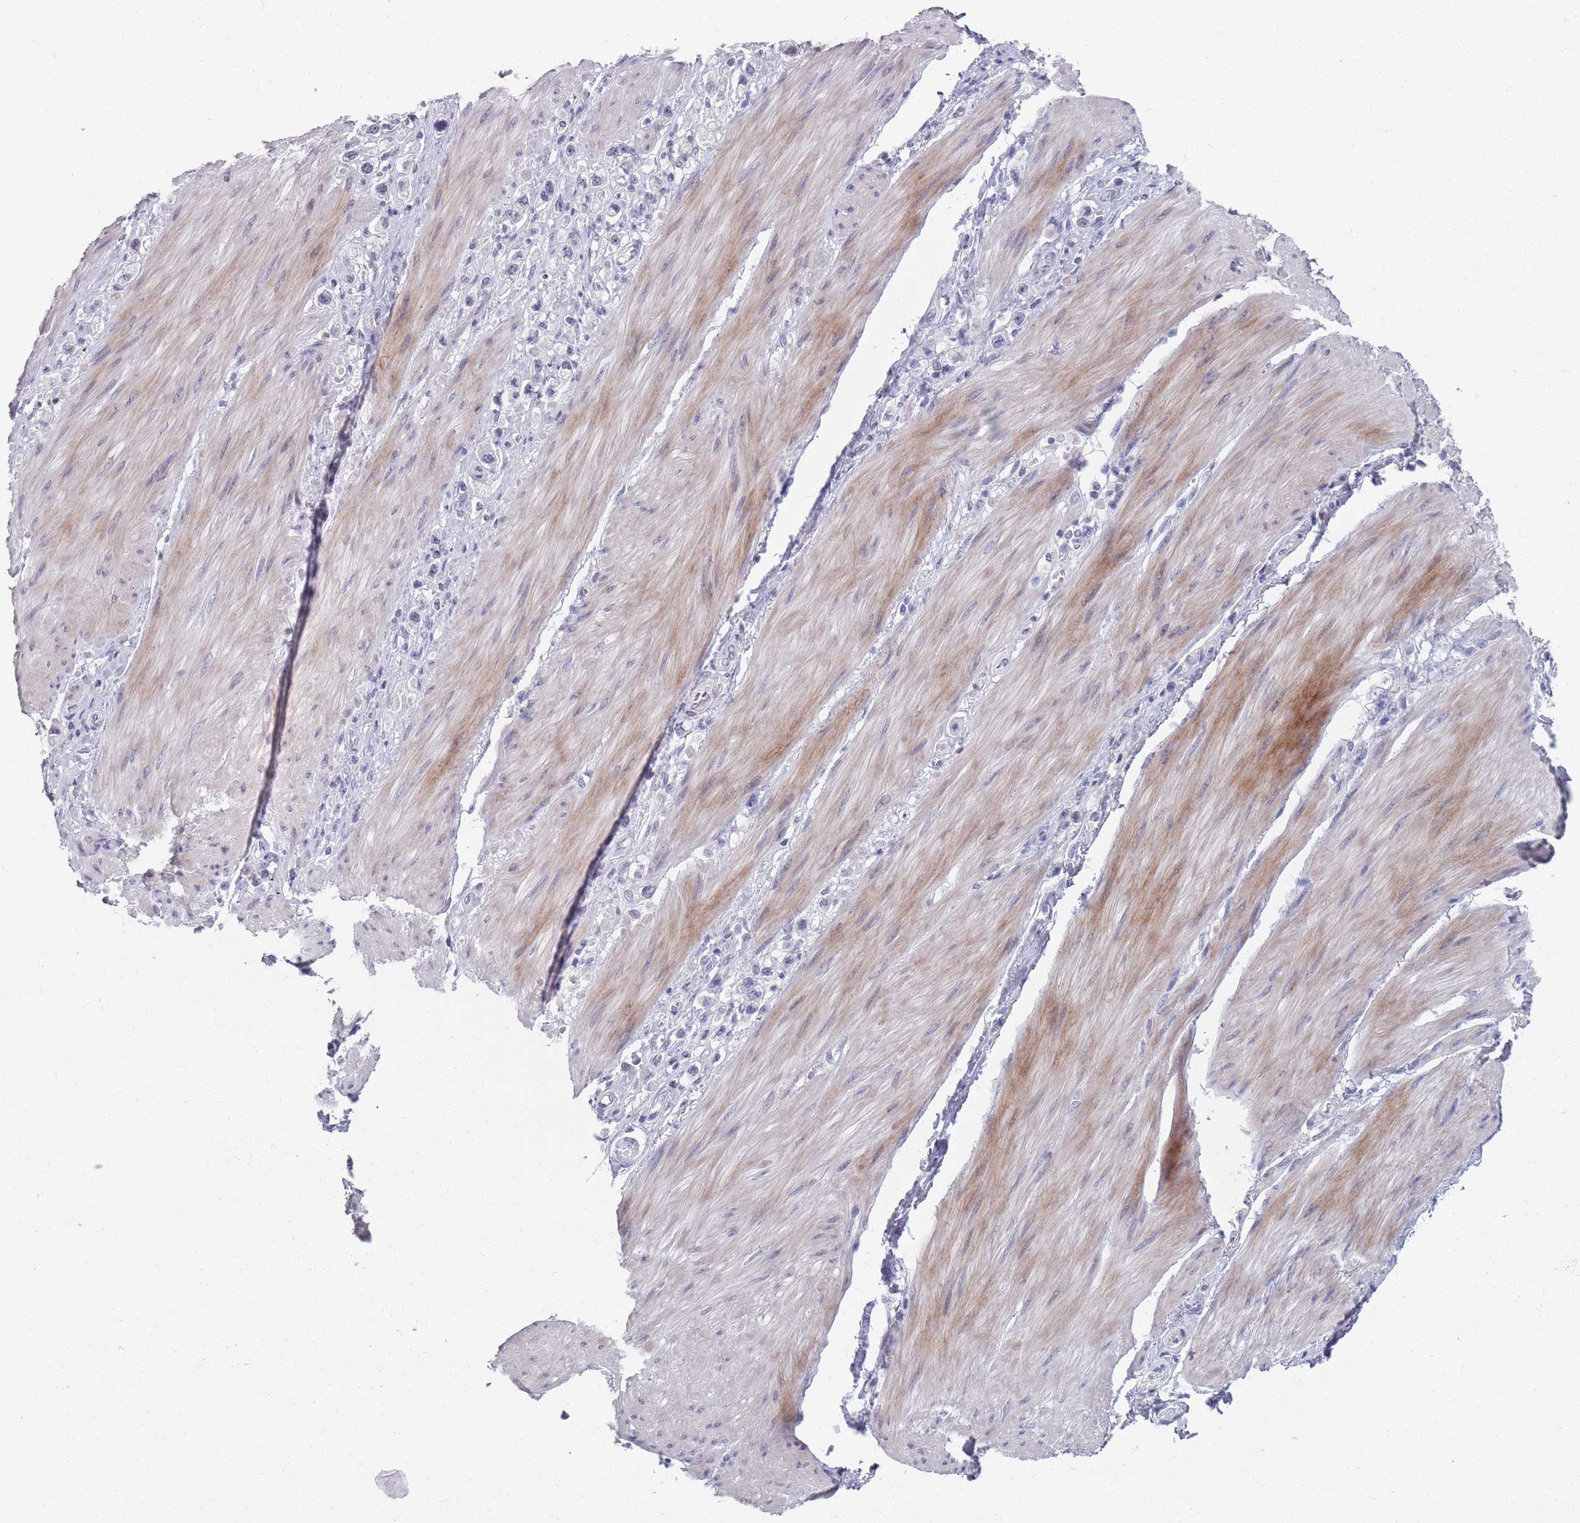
{"staining": {"intensity": "moderate", "quantity": "25%-75%", "location": "nuclear"}, "tissue": "stomach cancer", "cell_type": "Tumor cells", "image_type": "cancer", "snomed": [{"axis": "morphology", "description": "Adenocarcinoma, NOS"}, {"axis": "topography", "description": "Stomach"}], "caption": "Stomach adenocarcinoma stained for a protein (brown) exhibits moderate nuclear positive staining in approximately 25%-75% of tumor cells.", "gene": "SAMD1", "patient": {"sex": "female", "age": 65}}